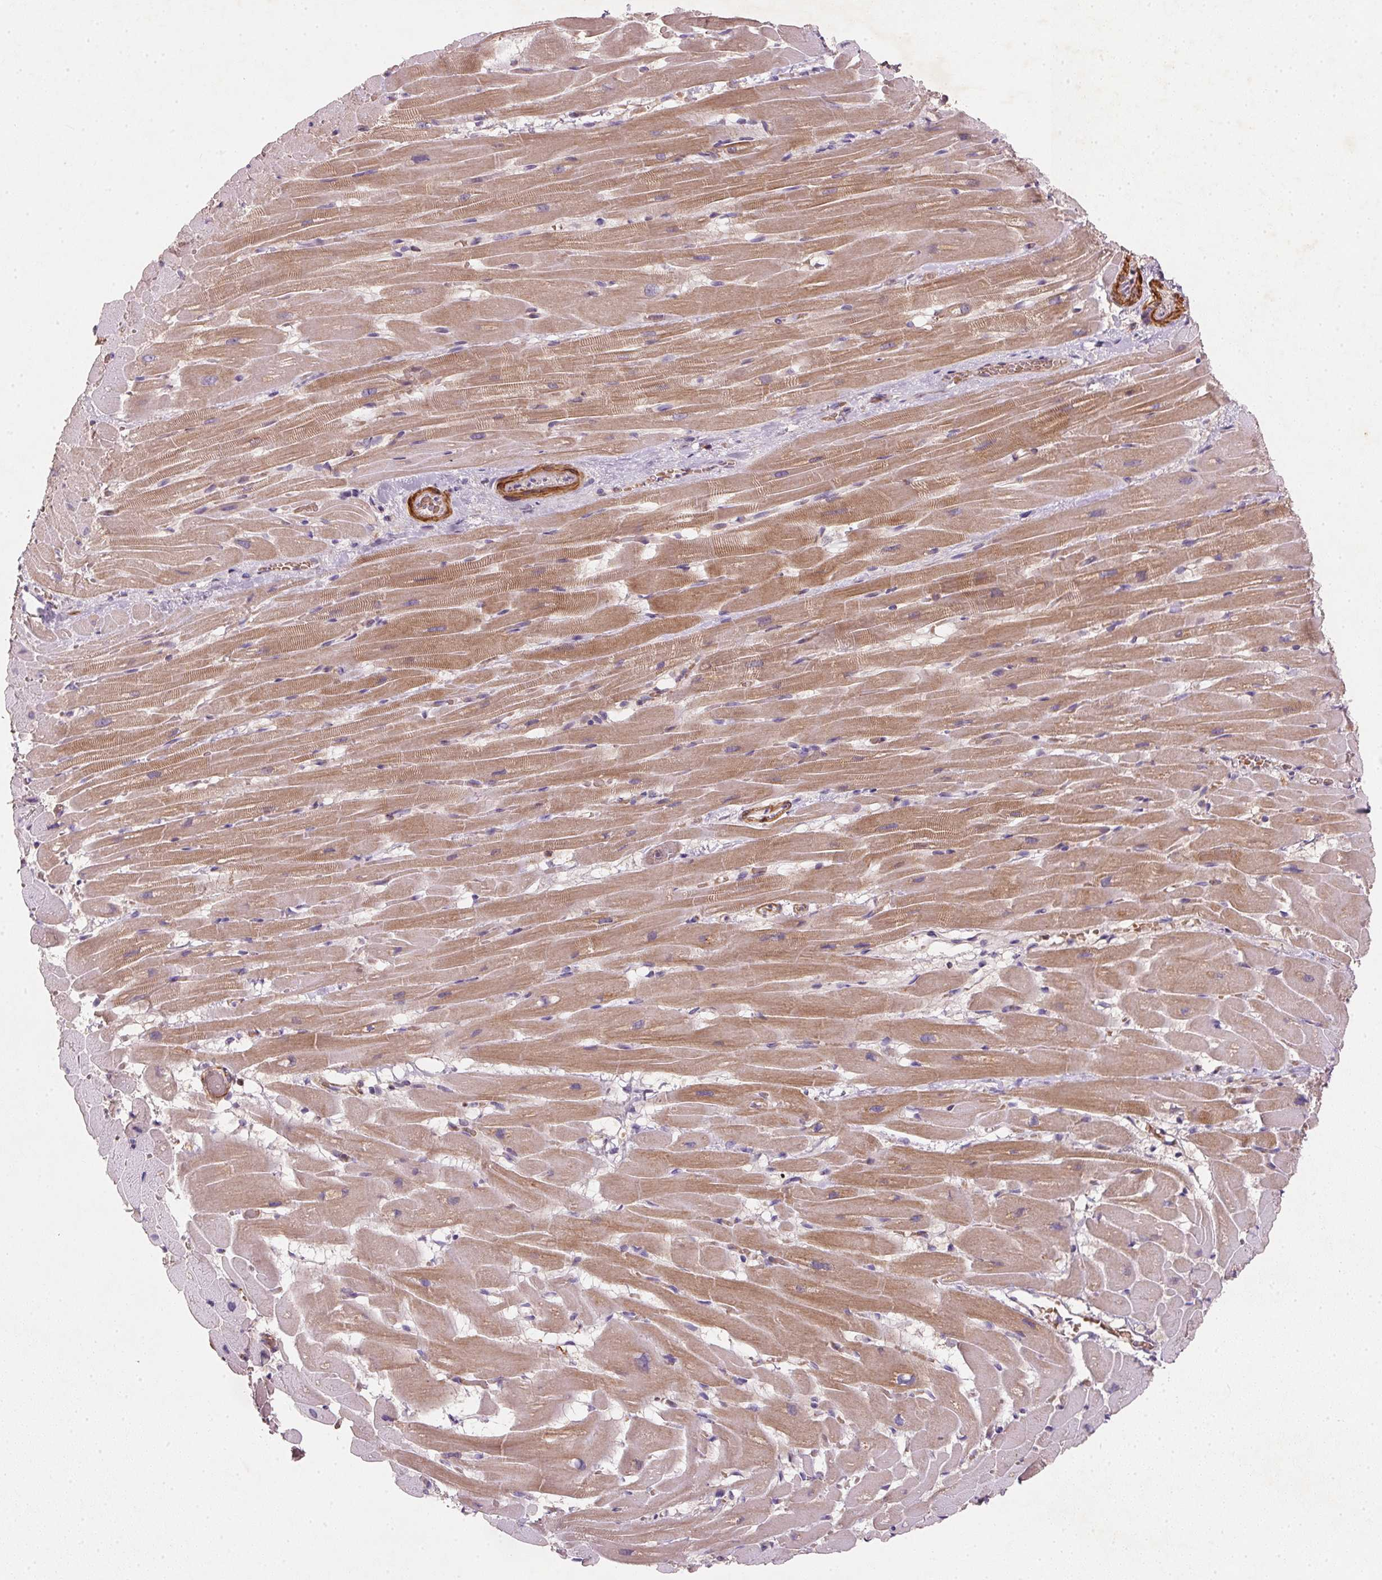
{"staining": {"intensity": "moderate", "quantity": "25%-75%", "location": "cytoplasmic/membranous"}, "tissue": "heart muscle", "cell_type": "Cardiomyocytes", "image_type": "normal", "snomed": [{"axis": "morphology", "description": "Normal tissue, NOS"}, {"axis": "topography", "description": "Heart"}], "caption": "Protein expression by IHC shows moderate cytoplasmic/membranous expression in approximately 25%-75% of cardiomyocytes in benign heart muscle. The protein is shown in brown color, while the nuclei are stained blue.", "gene": "KCNK15", "patient": {"sex": "male", "age": 37}}